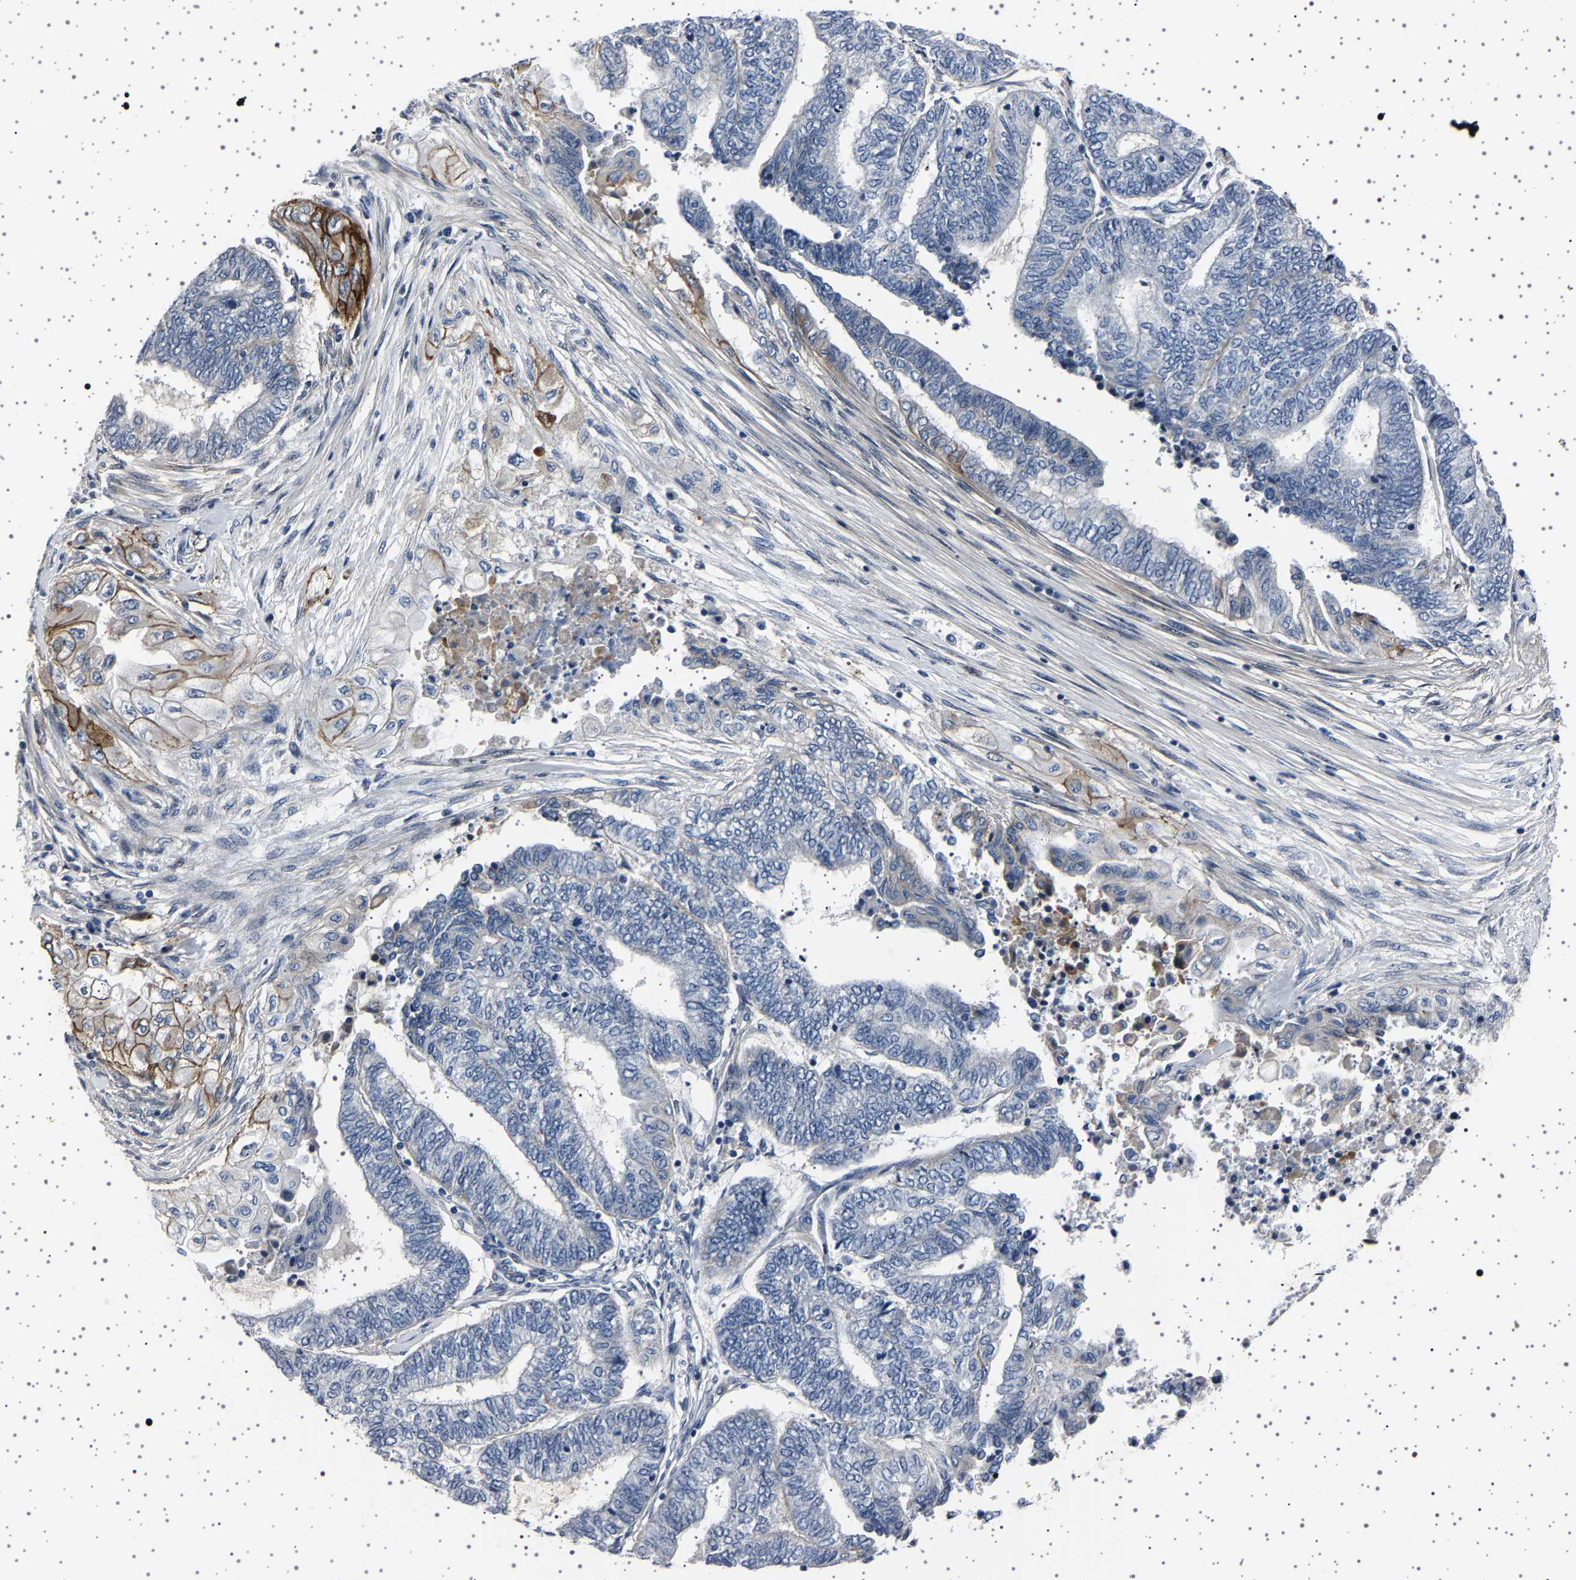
{"staining": {"intensity": "negative", "quantity": "none", "location": "none"}, "tissue": "endometrial cancer", "cell_type": "Tumor cells", "image_type": "cancer", "snomed": [{"axis": "morphology", "description": "Adenocarcinoma, NOS"}, {"axis": "topography", "description": "Uterus"}, {"axis": "topography", "description": "Endometrium"}], "caption": "Immunohistochemistry (IHC) of human adenocarcinoma (endometrial) exhibits no staining in tumor cells.", "gene": "PAK5", "patient": {"sex": "female", "age": 70}}